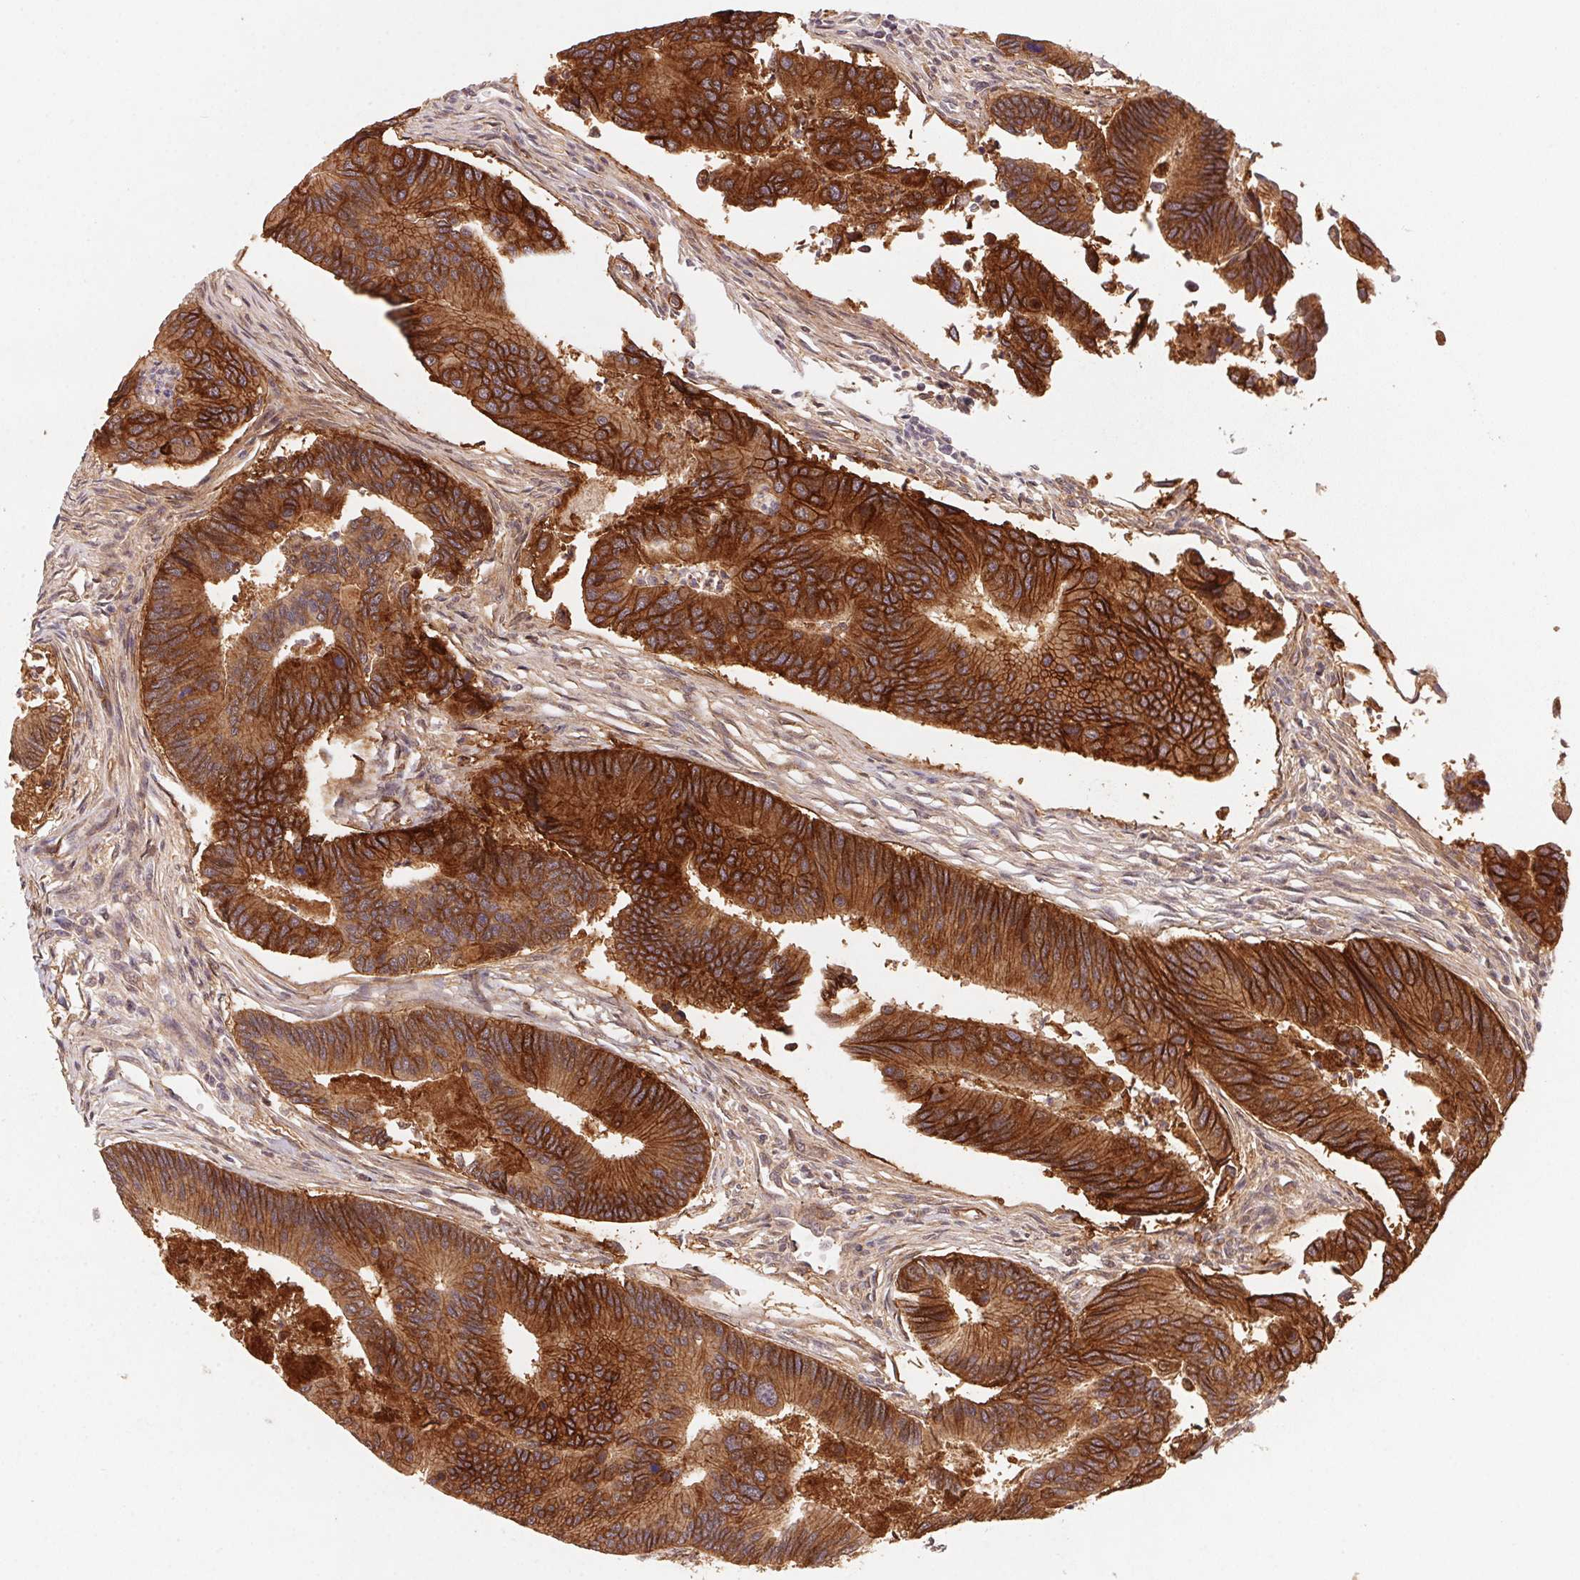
{"staining": {"intensity": "strong", "quantity": ">75%", "location": "cytoplasmic/membranous"}, "tissue": "colorectal cancer", "cell_type": "Tumor cells", "image_type": "cancer", "snomed": [{"axis": "morphology", "description": "Adenocarcinoma, NOS"}, {"axis": "topography", "description": "Colon"}], "caption": "Immunohistochemistry photomicrograph of adenocarcinoma (colorectal) stained for a protein (brown), which displays high levels of strong cytoplasmic/membranous staining in approximately >75% of tumor cells.", "gene": "SLC52A2", "patient": {"sex": "female", "age": 67}}